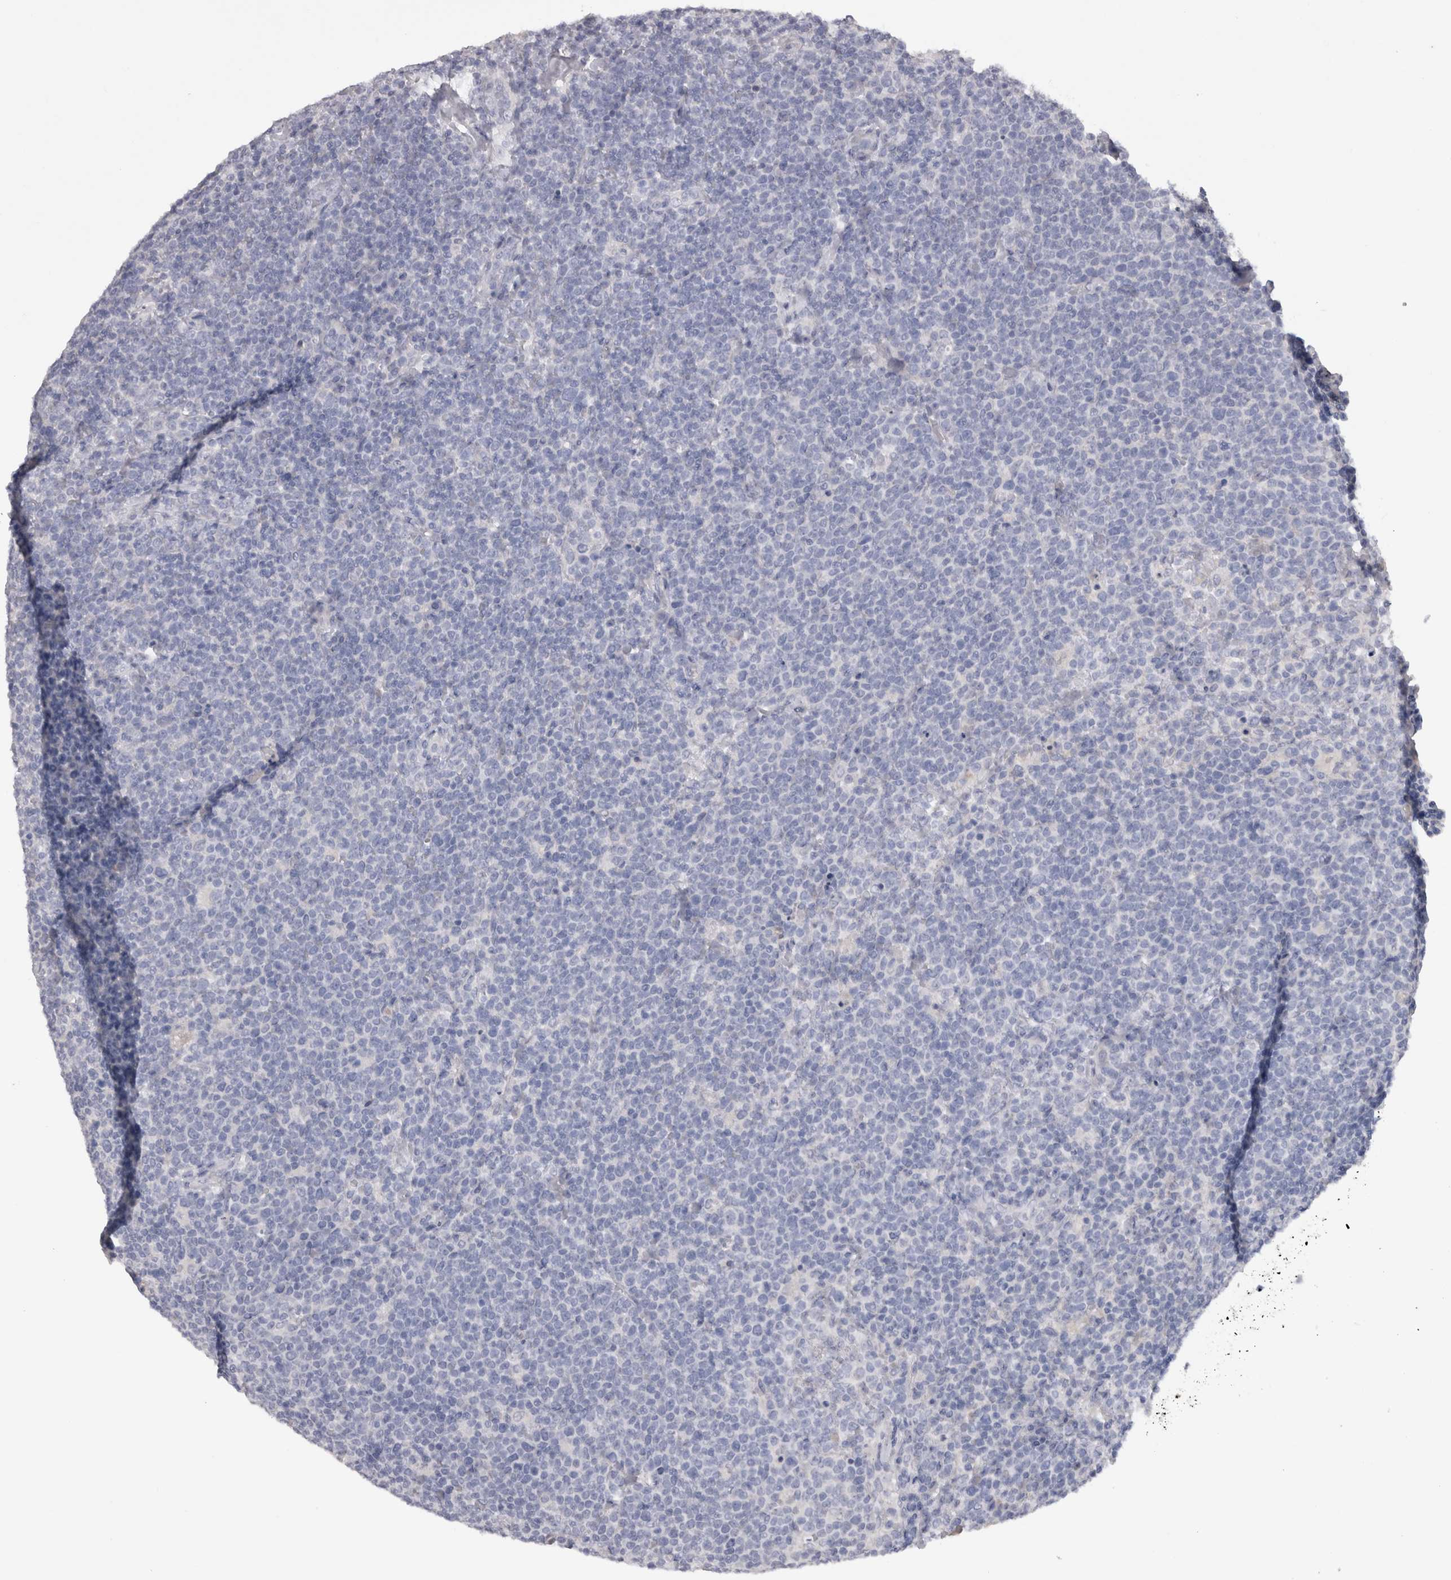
{"staining": {"intensity": "negative", "quantity": "none", "location": "none"}, "tissue": "lymphoma", "cell_type": "Tumor cells", "image_type": "cancer", "snomed": [{"axis": "morphology", "description": "Malignant lymphoma, non-Hodgkin's type, High grade"}, {"axis": "topography", "description": "Lymph node"}], "caption": "An IHC image of lymphoma is shown. There is no staining in tumor cells of lymphoma.", "gene": "ADAM2", "patient": {"sex": "male", "age": 61}}